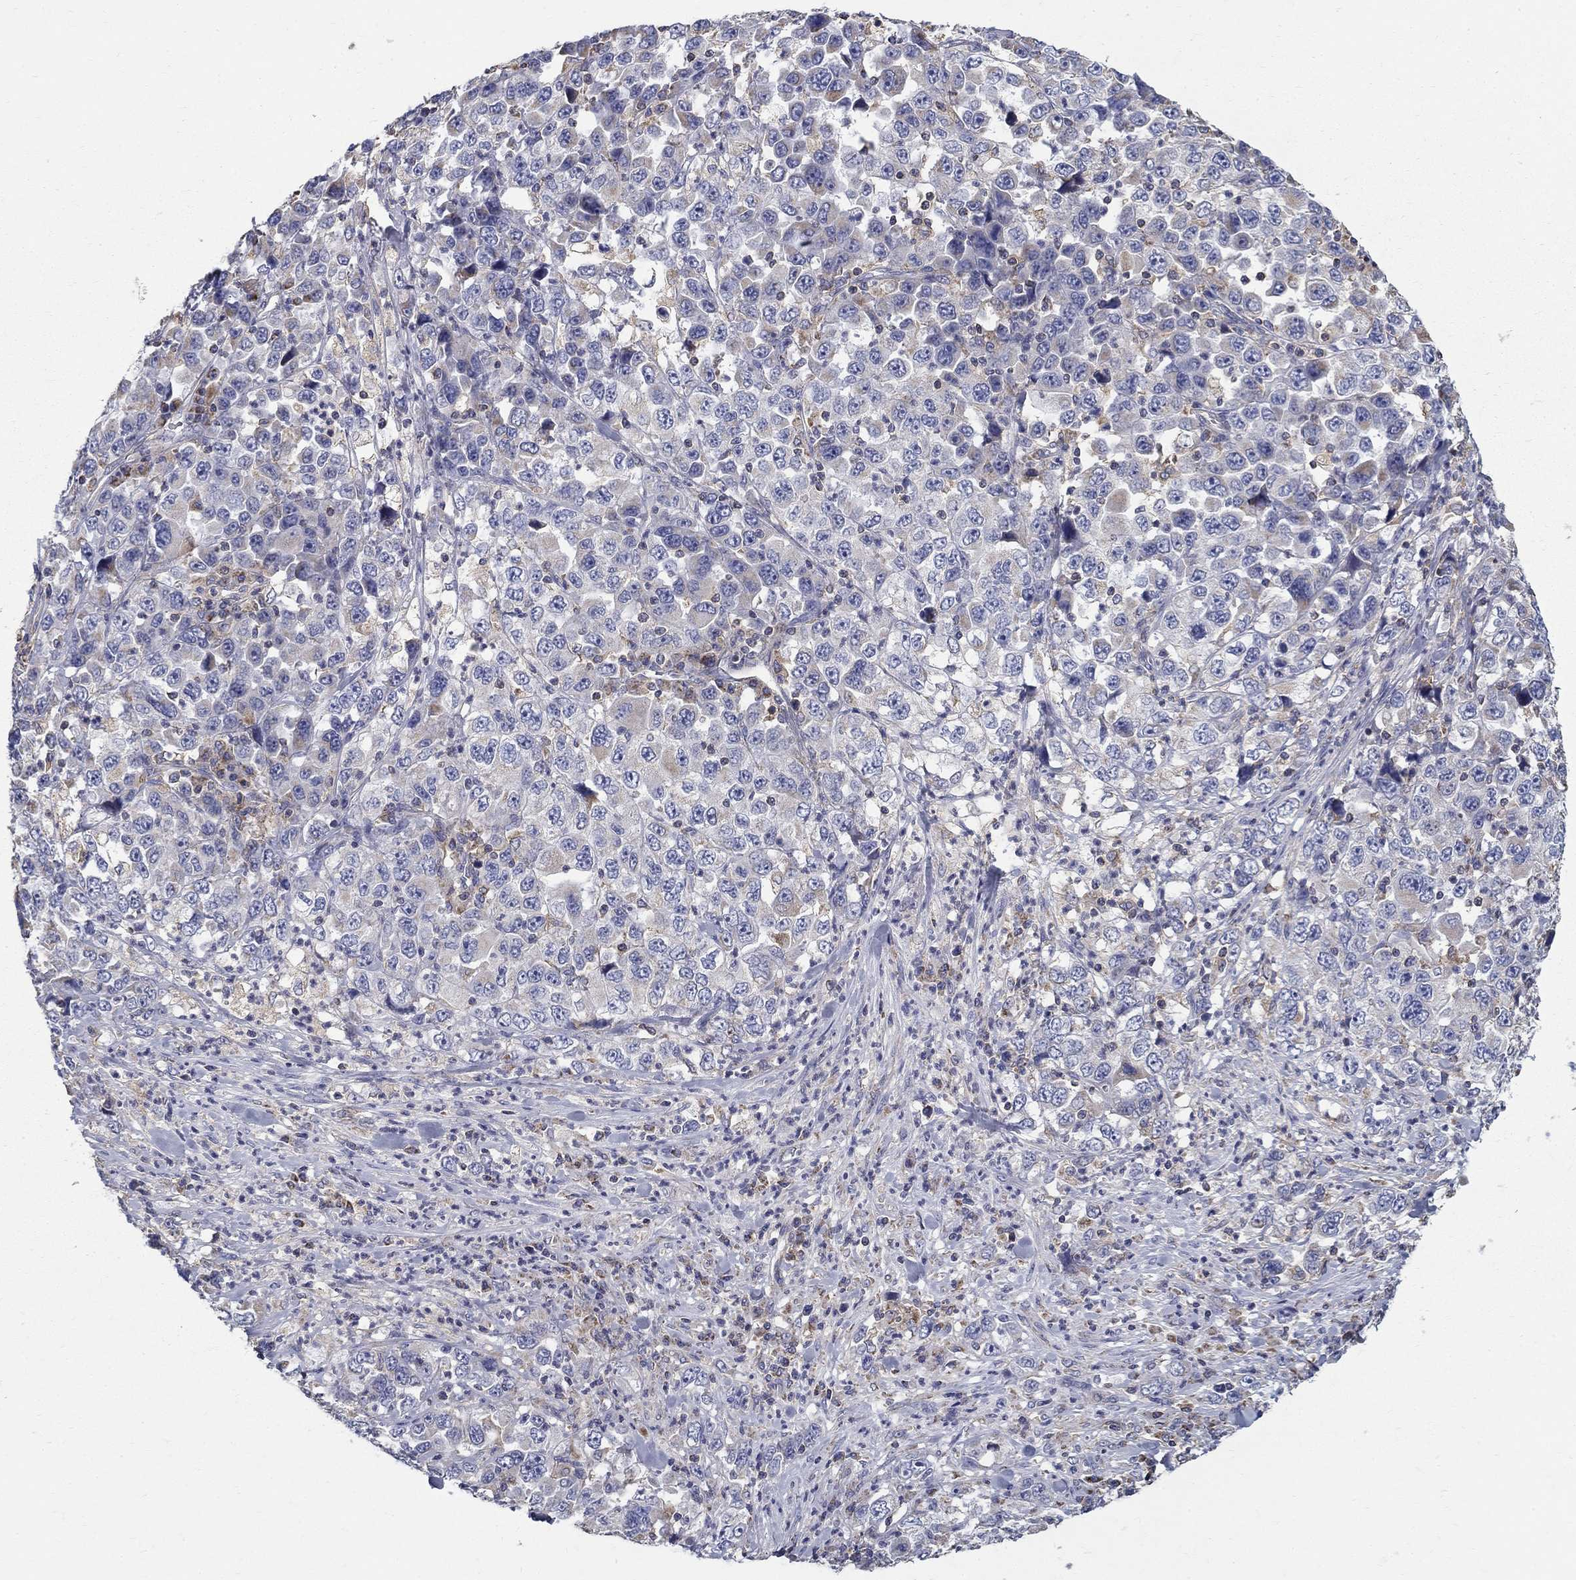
{"staining": {"intensity": "weak", "quantity": "<25%", "location": "cytoplasmic/membranous"}, "tissue": "stomach cancer", "cell_type": "Tumor cells", "image_type": "cancer", "snomed": [{"axis": "morphology", "description": "Normal tissue, NOS"}, {"axis": "morphology", "description": "Adenocarcinoma, NOS"}, {"axis": "topography", "description": "Stomach, upper"}, {"axis": "topography", "description": "Stomach"}], "caption": "Micrograph shows no protein positivity in tumor cells of stomach cancer (adenocarcinoma) tissue.", "gene": "NME5", "patient": {"sex": "male", "age": 59}}